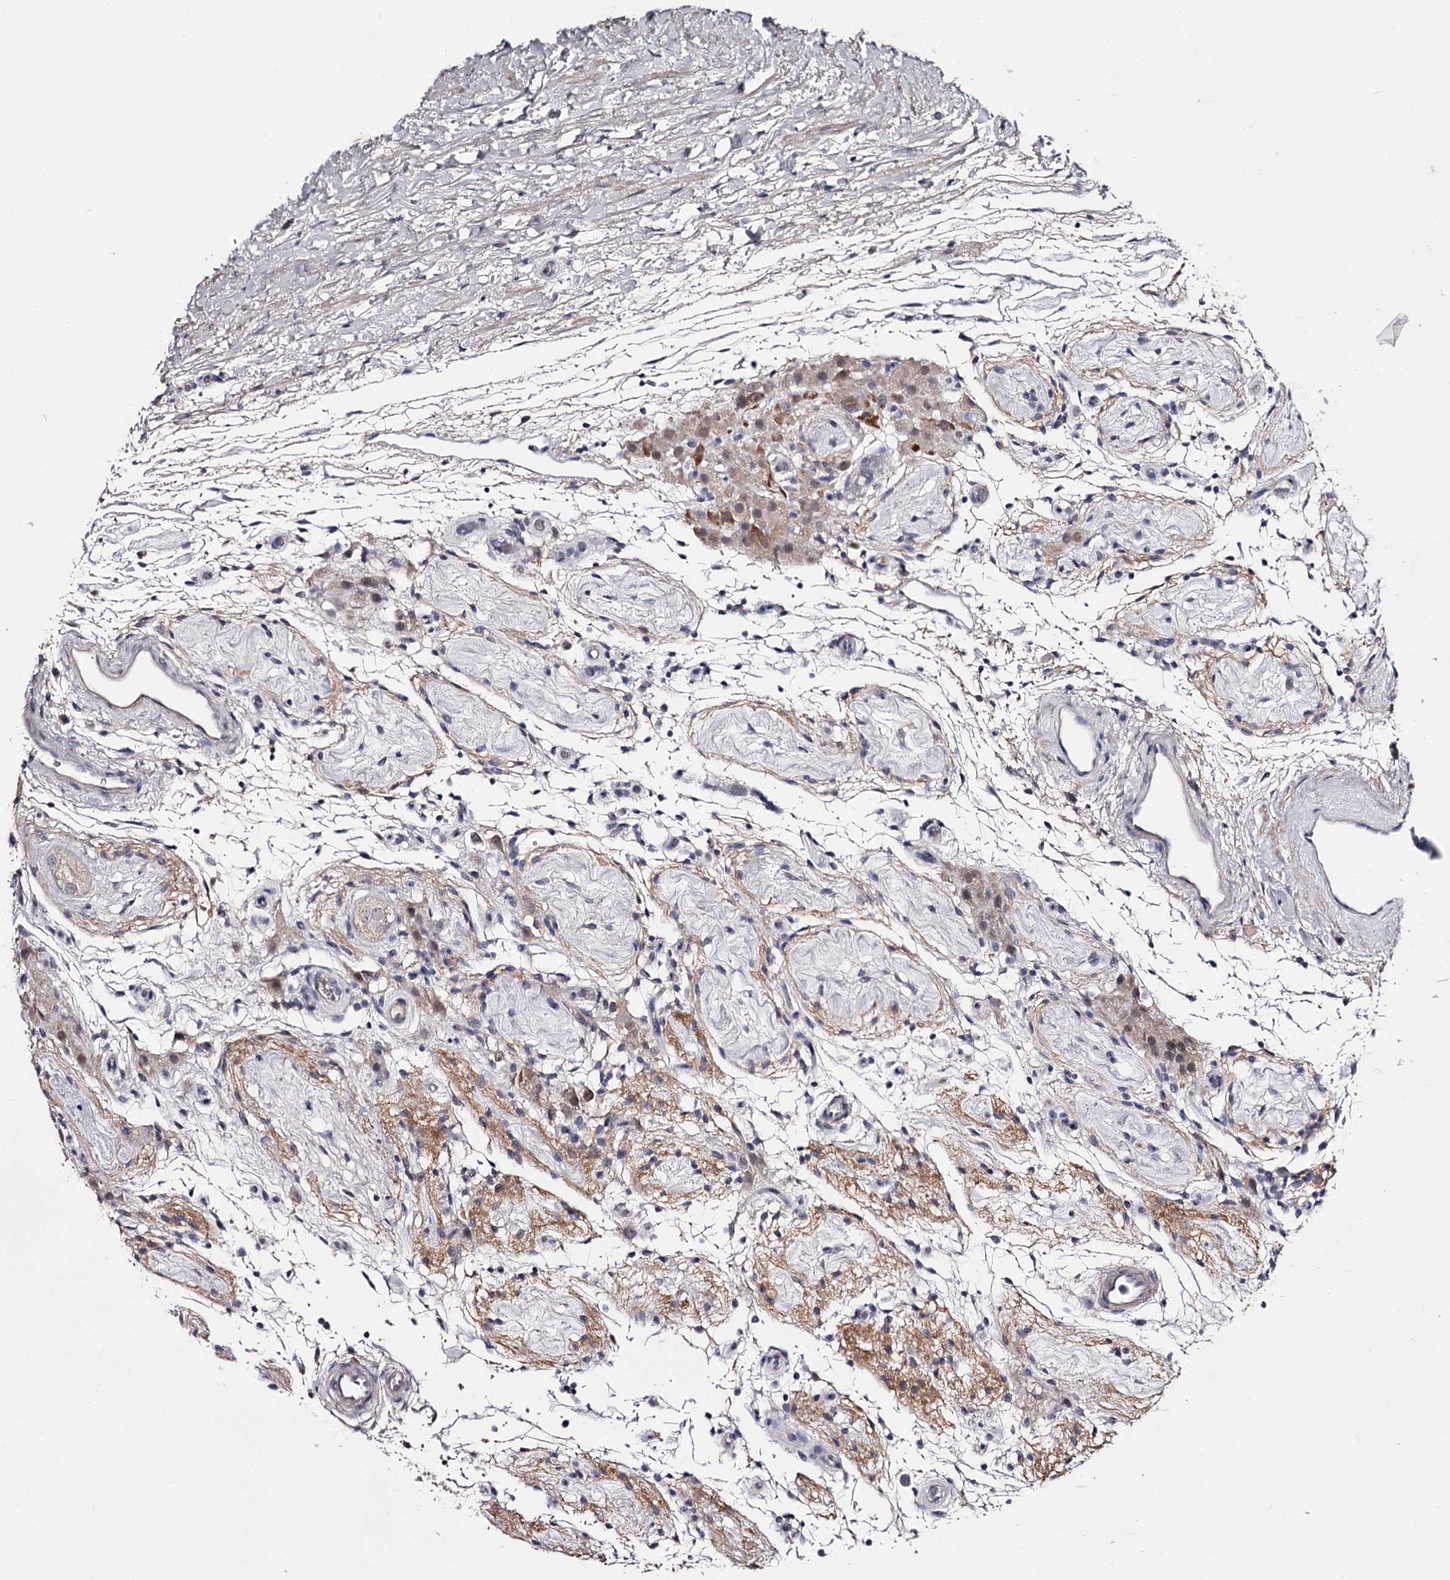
{"staining": {"intensity": "weak", "quantity": "25%-75%", "location": "cytoplasmic/membranous"}, "tissue": "testis cancer", "cell_type": "Tumor cells", "image_type": "cancer", "snomed": [{"axis": "morphology", "description": "Seminoma, NOS"}, {"axis": "topography", "description": "Testis"}], "caption": "Weak cytoplasmic/membranous expression for a protein is seen in approximately 25%-75% of tumor cells of testis cancer using IHC.", "gene": "FDXACB1", "patient": {"sex": "male", "age": 49}}